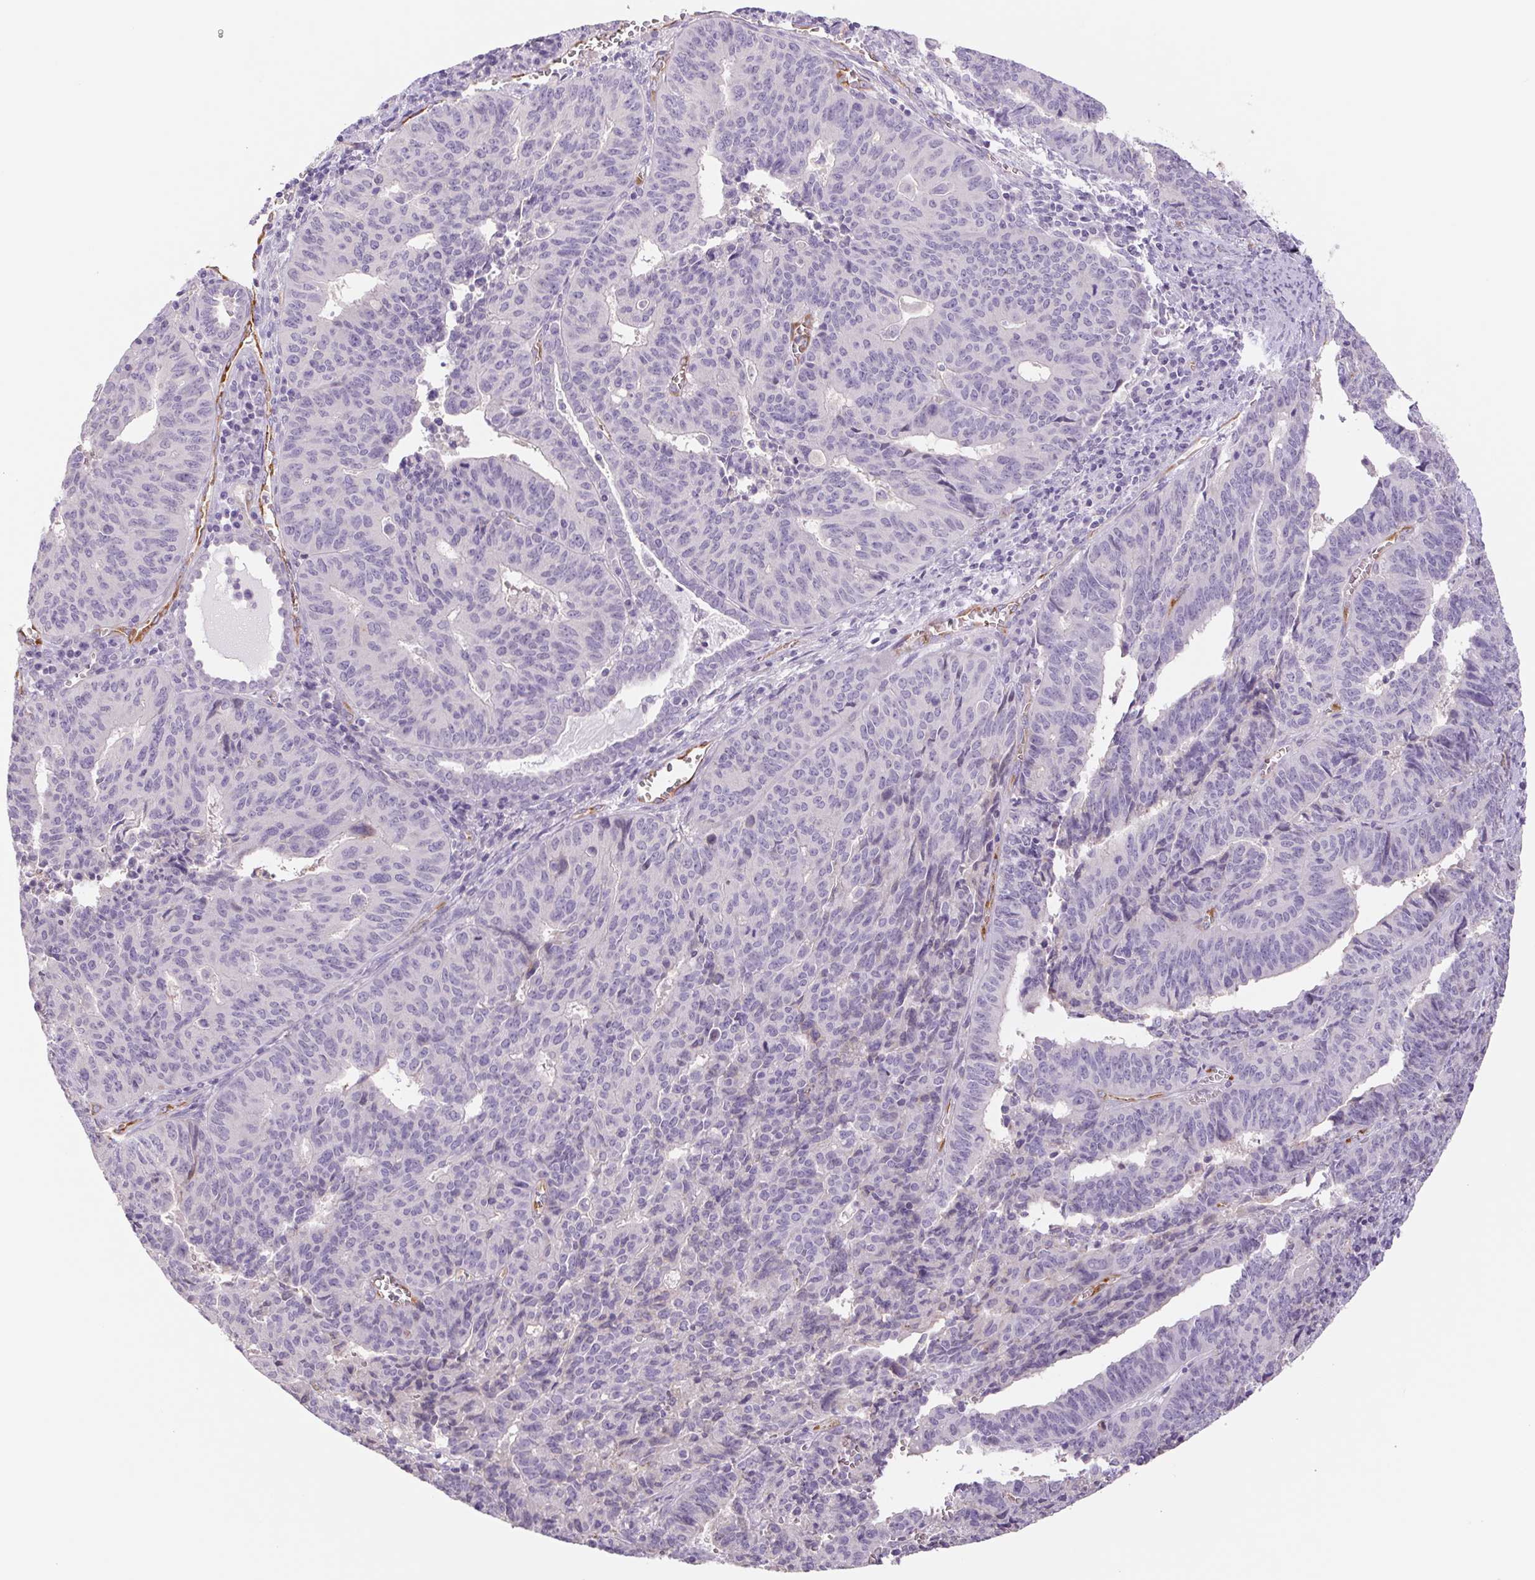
{"staining": {"intensity": "negative", "quantity": "none", "location": "none"}, "tissue": "endometrial cancer", "cell_type": "Tumor cells", "image_type": "cancer", "snomed": [{"axis": "morphology", "description": "Adenocarcinoma, NOS"}, {"axis": "topography", "description": "Endometrium"}], "caption": "This photomicrograph is of adenocarcinoma (endometrial) stained with IHC to label a protein in brown with the nuclei are counter-stained blue. There is no positivity in tumor cells. Brightfield microscopy of IHC stained with DAB (brown) and hematoxylin (blue), captured at high magnification.", "gene": "IGFL3", "patient": {"sex": "female", "age": 65}}